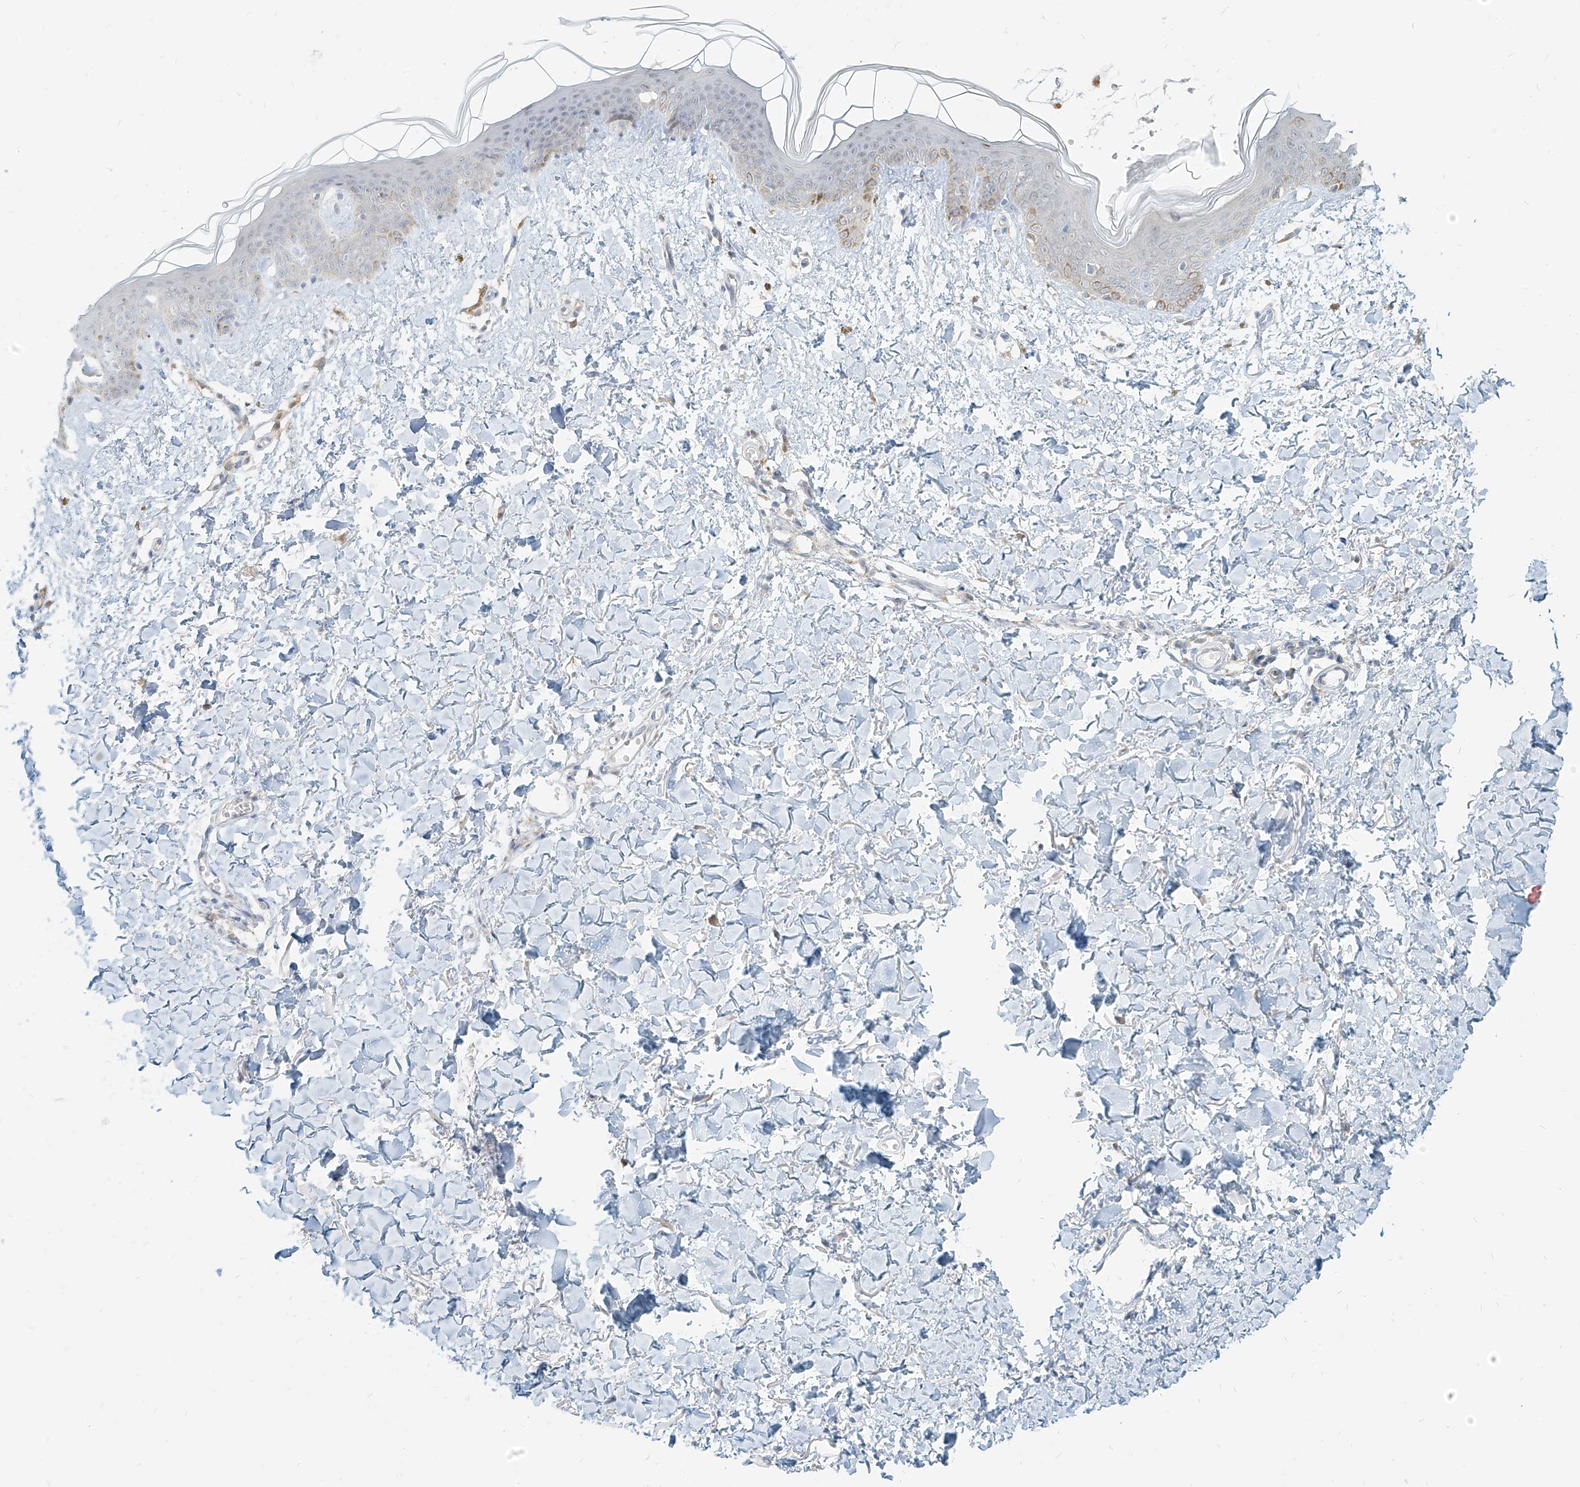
{"staining": {"intensity": "negative", "quantity": "none", "location": "none"}, "tissue": "skin", "cell_type": "Fibroblasts", "image_type": "normal", "snomed": [{"axis": "morphology", "description": "Normal tissue, NOS"}, {"axis": "topography", "description": "Skin"}], "caption": "This photomicrograph is of normal skin stained with immunohistochemistry to label a protein in brown with the nuclei are counter-stained blue. There is no staining in fibroblasts.", "gene": "PGD", "patient": {"sex": "female", "age": 46}}